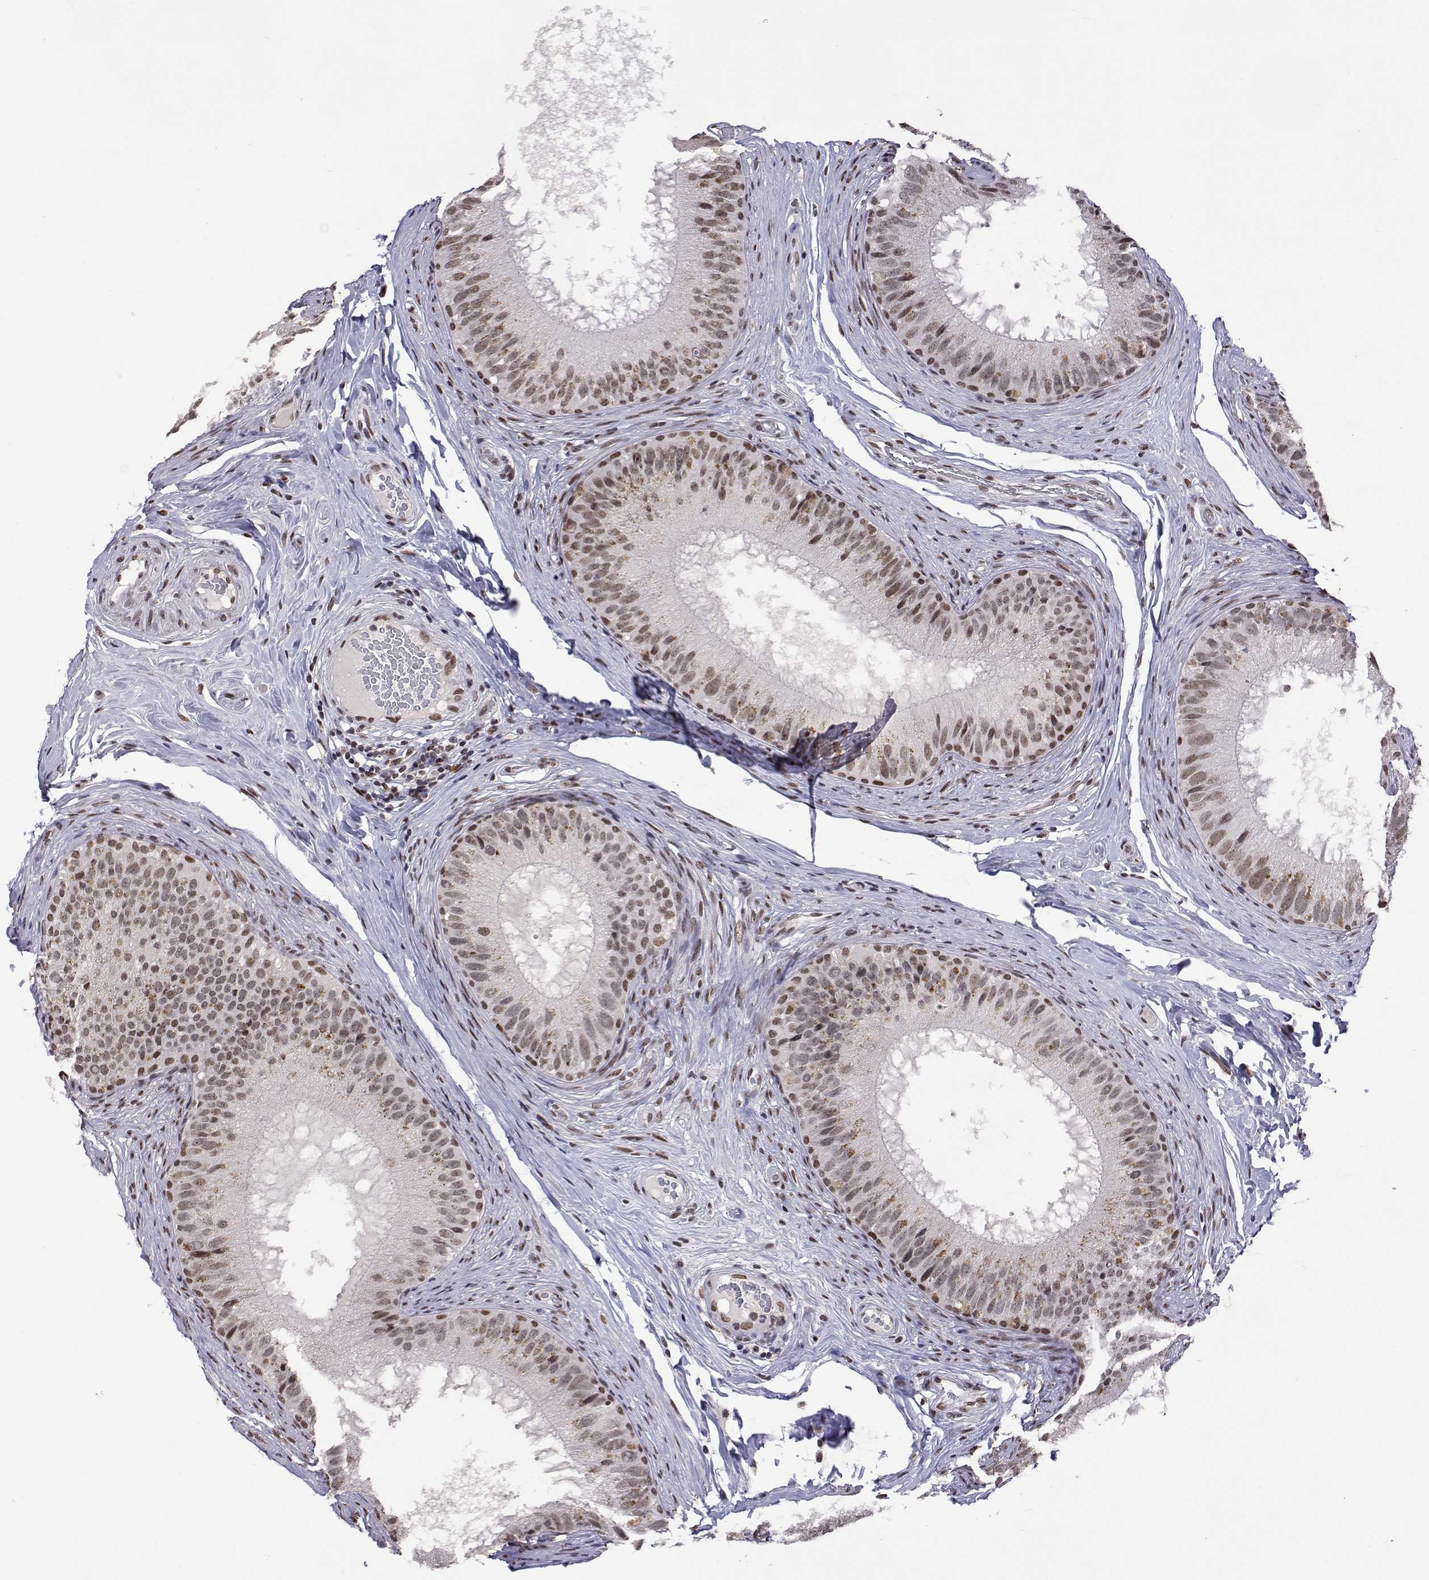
{"staining": {"intensity": "moderate", "quantity": ">75%", "location": "nuclear"}, "tissue": "epididymis", "cell_type": "Glandular cells", "image_type": "normal", "snomed": [{"axis": "morphology", "description": "Normal tissue, NOS"}, {"axis": "topography", "description": "Epididymis"}], "caption": "Brown immunohistochemical staining in normal human epididymis shows moderate nuclear positivity in about >75% of glandular cells. (DAB IHC with brightfield microscopy, high magnification).", "gene": "HNRNPA0", "patient": {"sex": "male", "age": 34}}